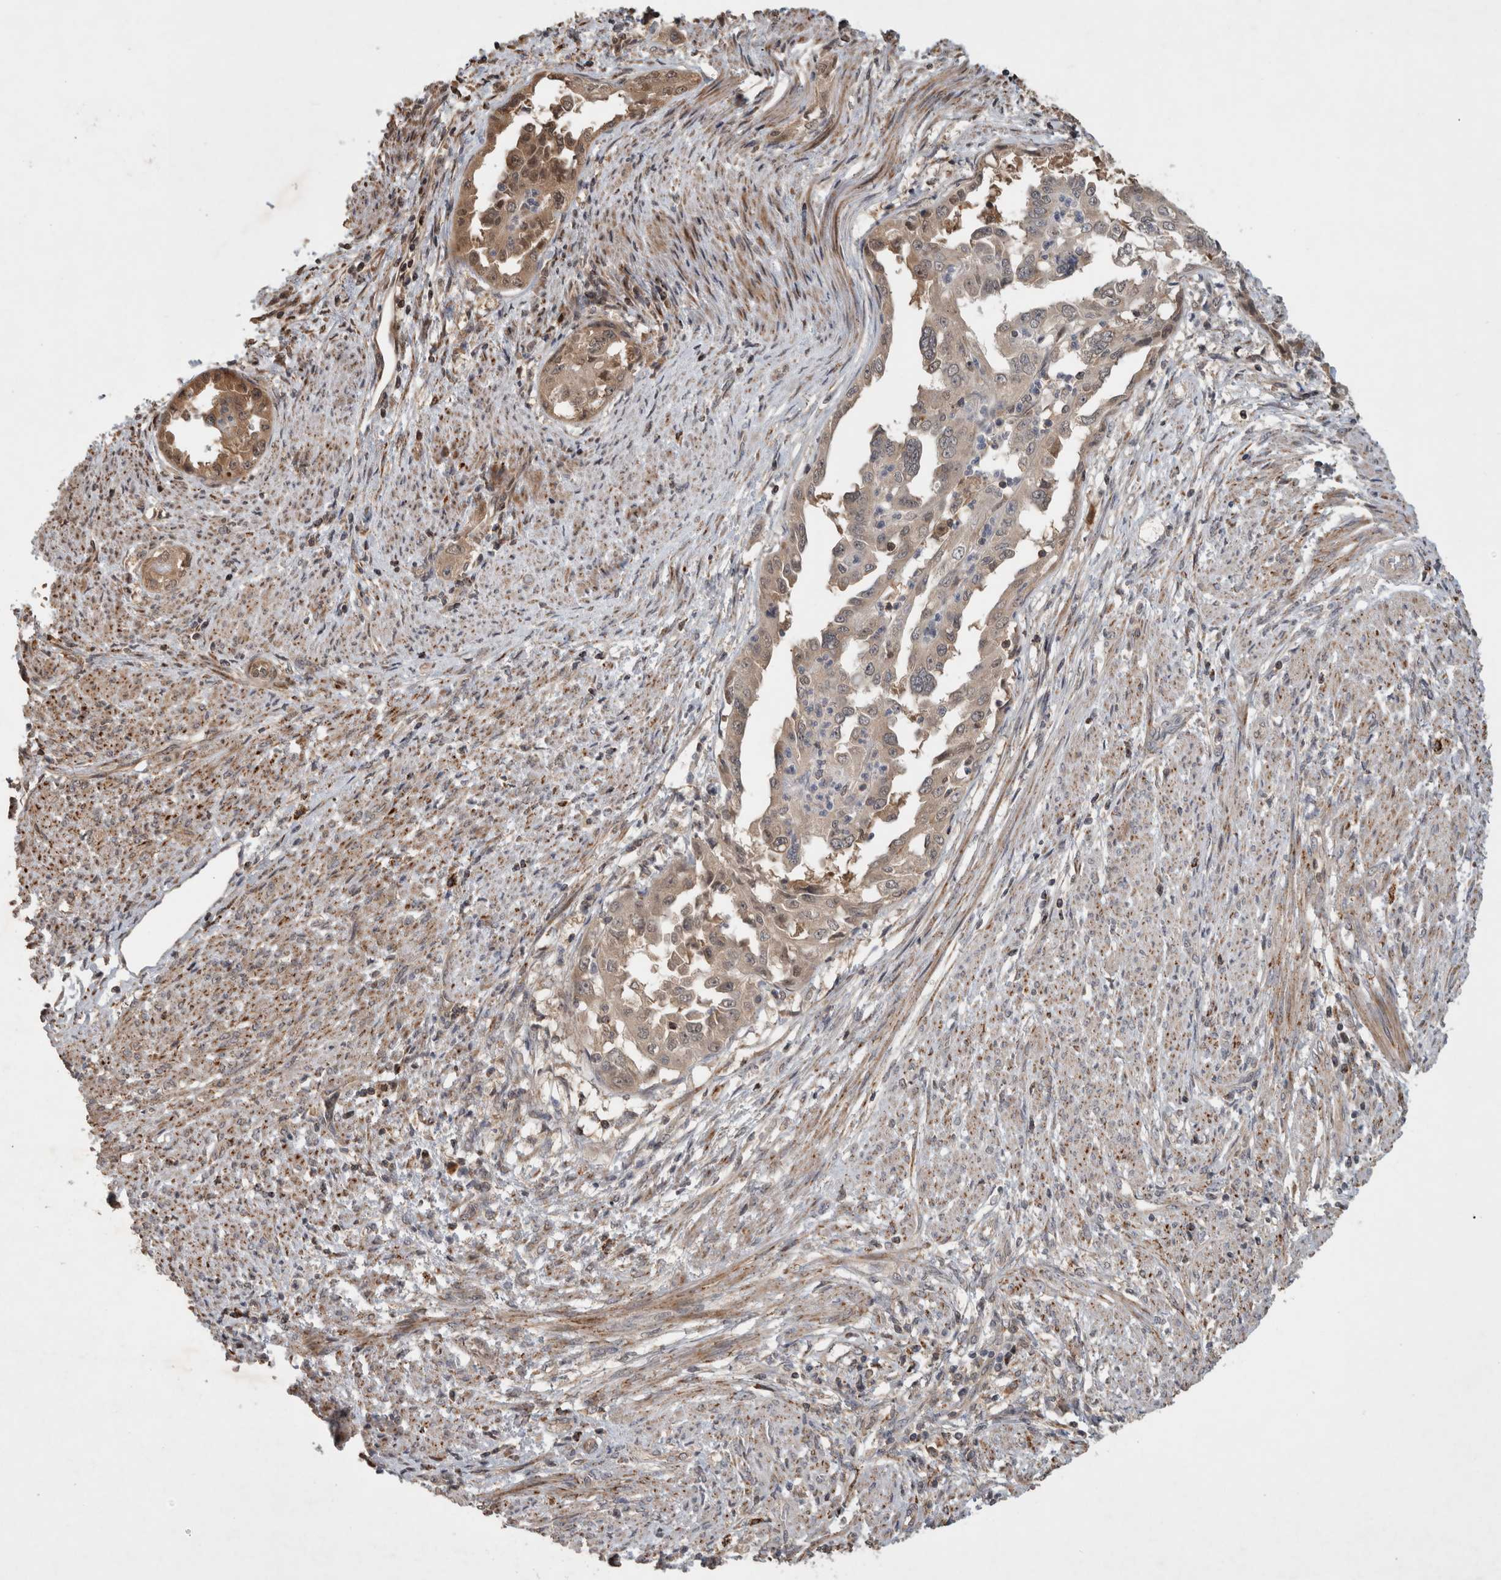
{"staining": {"intensity": "moderate", "quantity": "25%-75%", "location": "cytoplasmic/membranous,nuclear"}, "tissue": "endometrial cancer", "cell_type": "Tumor cells", "image_type": "cancer", "snomed": [{"axis": "morphology", "description": "Adenocarcinoma, NOS"}, {"axis": "topography", "description": "Endometrium"}], "caption": "Immunohistochemical staining of endometrial adenocarcinoma demonstrates medium levels of moderate cytoplasmic/membranous and nuclear protein staining in about 25%-75% of tumor cells.", "gene": "SERAC1", "patient": {"sex": "female", "age": 85}}